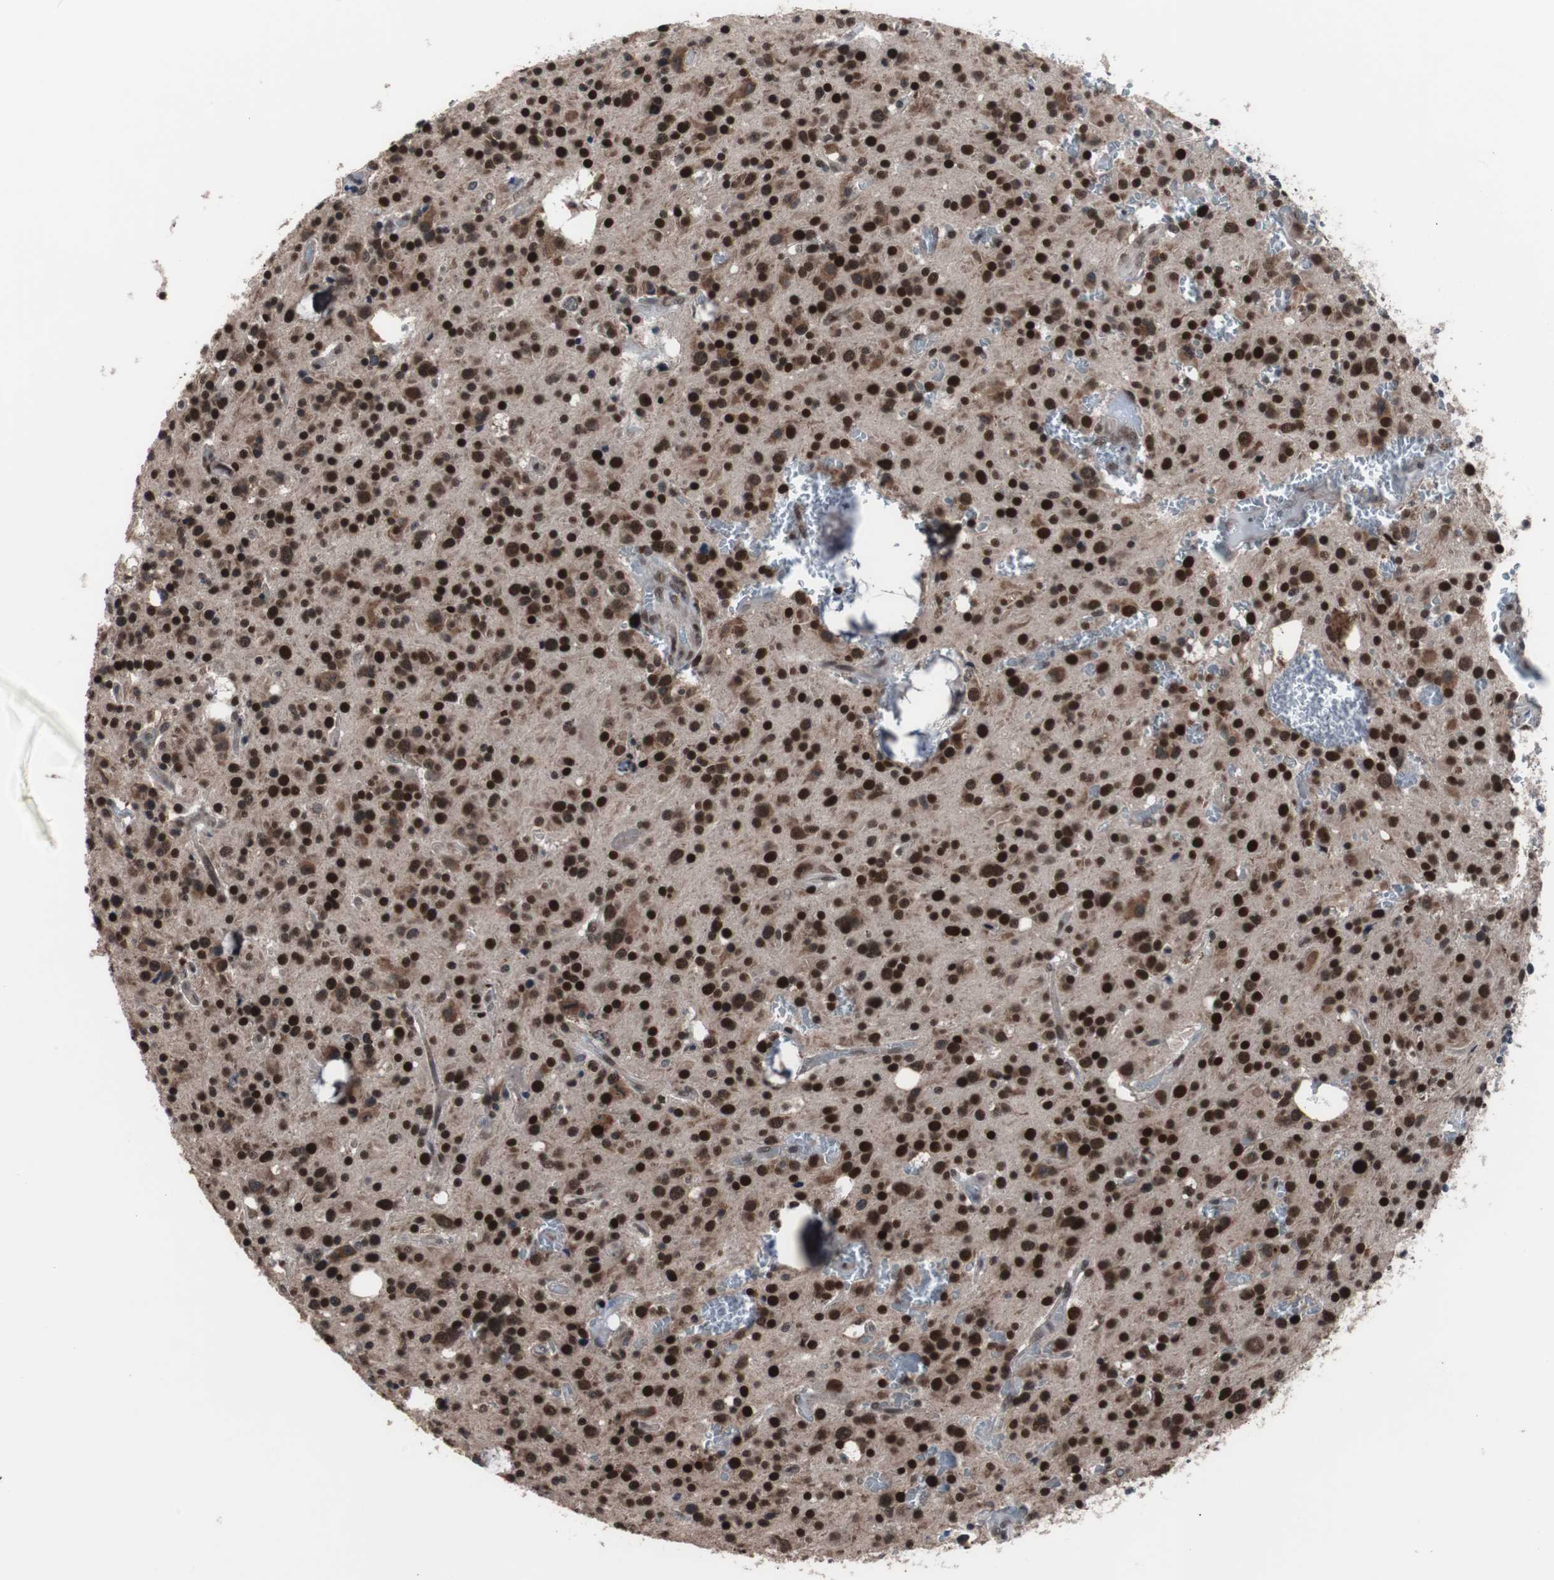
{"staining": {"intensity": "strong", "quantity": ">75%", "location": "cytoplasmic/membranous,nuclear"}, "tissue": "glioma", "cell_type": "Tumor cells", "image_type": "cancer", "snomed": [{"axis": "morphology", "description": "Glioma, malignant, Low grade"}, {"axis": "topography", "description": "Brain"}], "caption": "An IHC micrograph of tumor tissue is shown. Protein staining in brown labels strong cytoplasmic/membranous and nuclear positivity in glioma within tumor cells. (DAB (3,3'-diaminobenzidine) IHC, brown staining for protein, blue staining for nuclei).", "gene": "GTF2F2", "patient": {"sex": "male", "age": 58}}